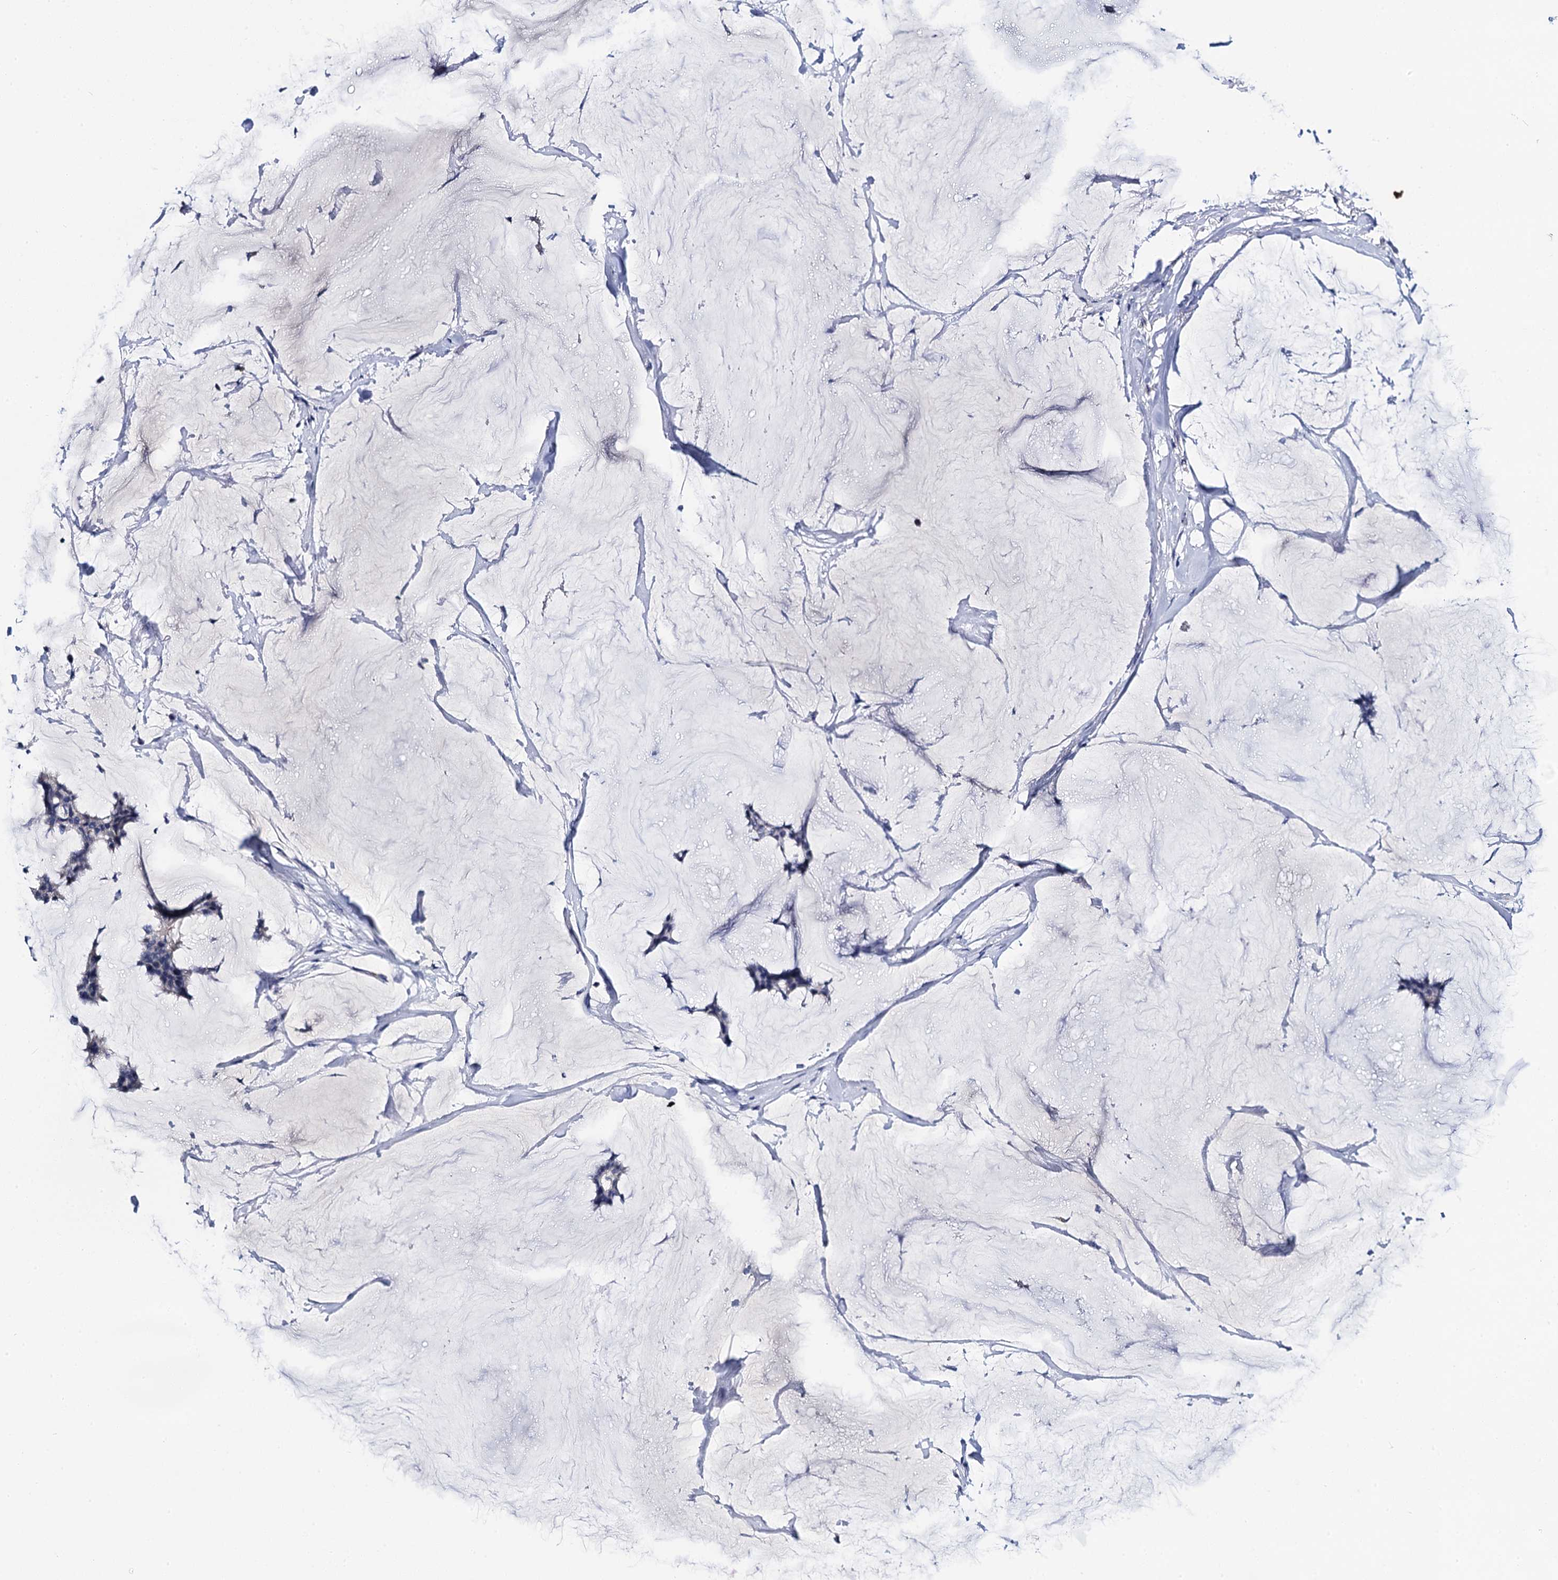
{"staining": {"intensity": "negative", "quantity": "none", "location": "none"}, "tissue": "breast cancer", "cell_type": "Tumor cells", "image_type": "cancer", "snomed": [{"axis": "morphology", "description": "Duct carcinoma"}, {"axis": "topography", "description": "Breast"}], "caption": "Histopathology image shows no significant protein expression in tumor cells of breast cancer.", "gene": "LYPD3", "patient": {"sex": "female", "age": 93}}